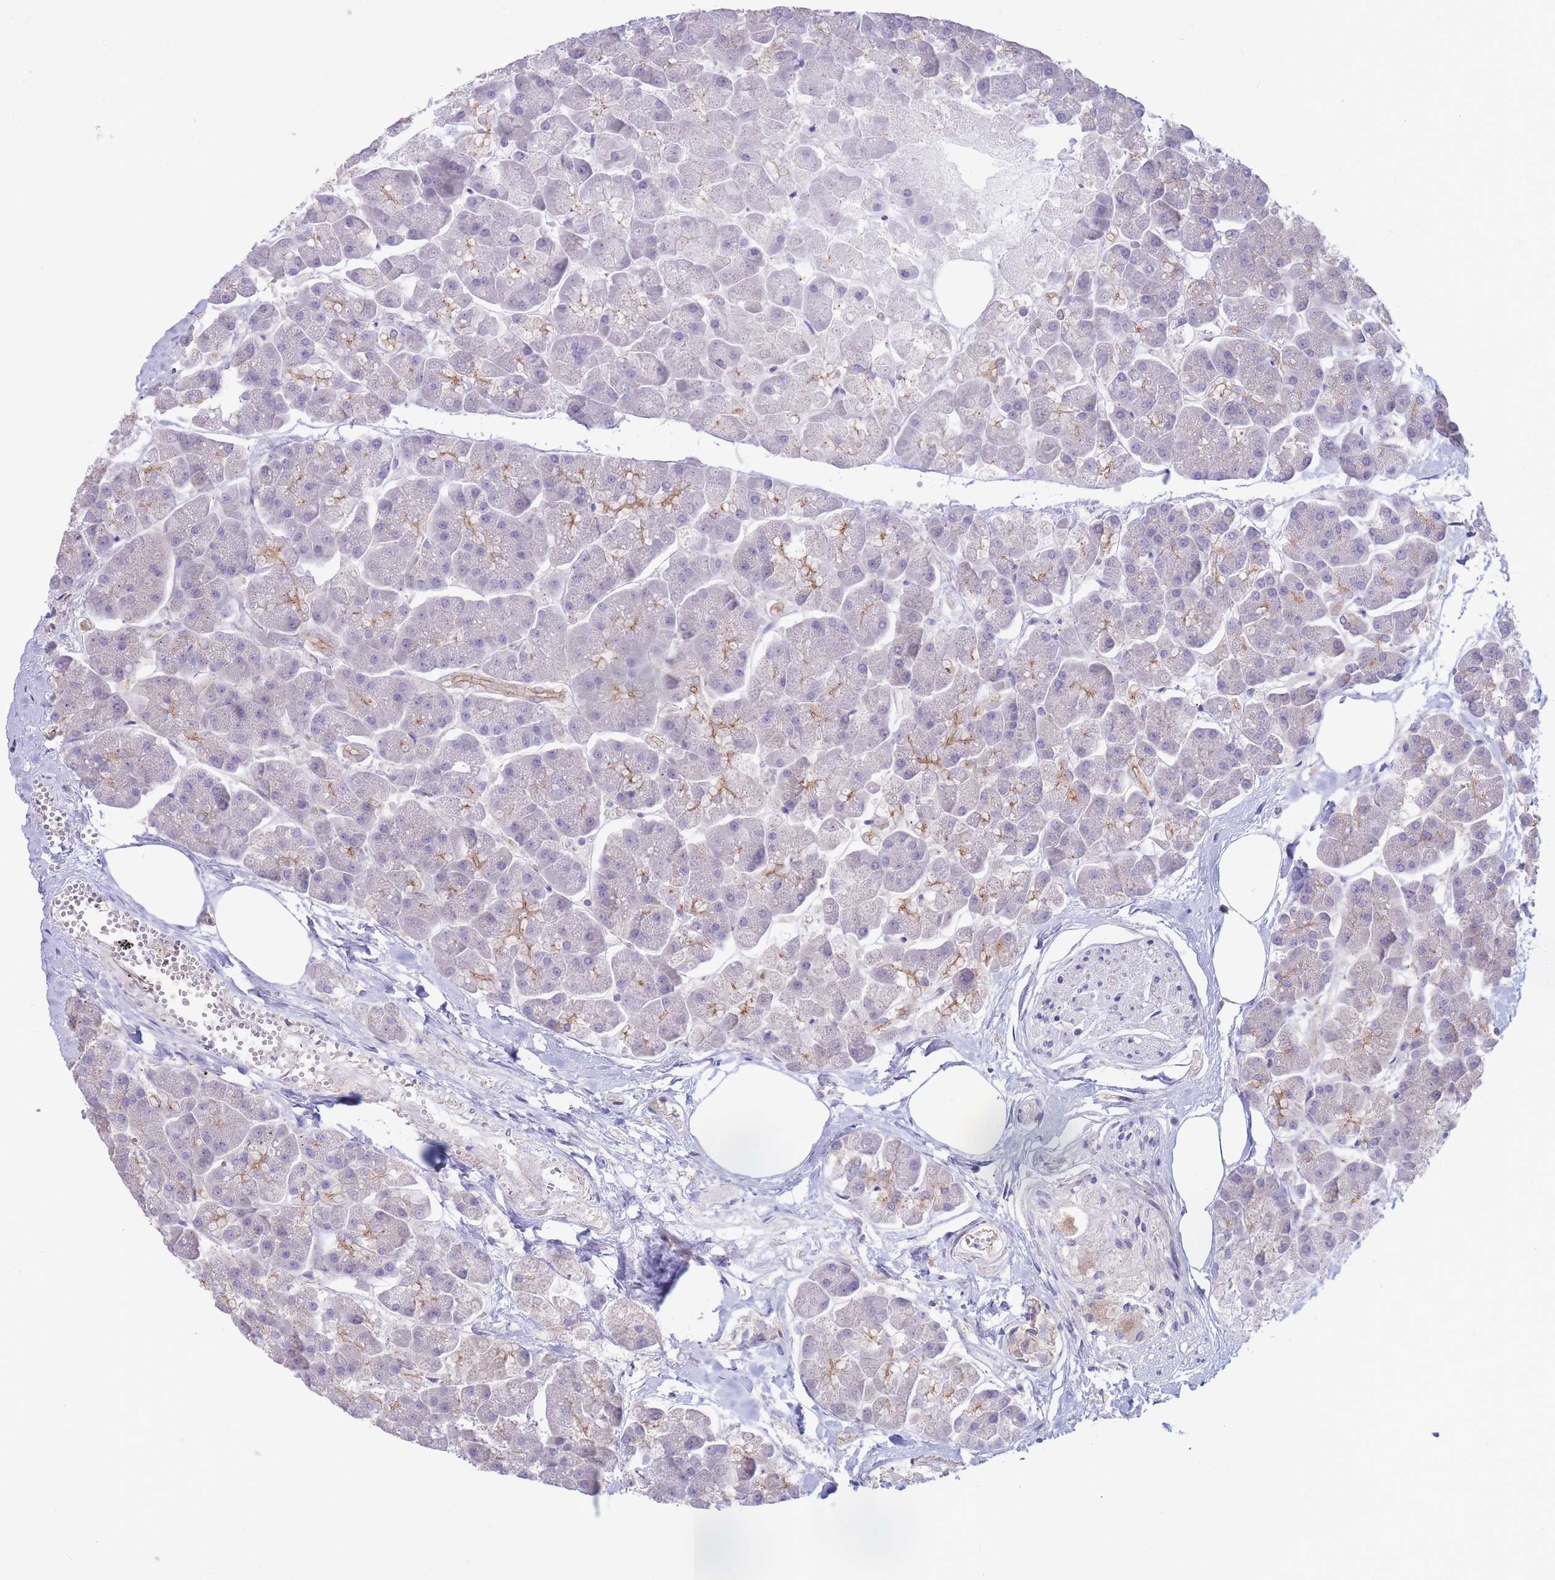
{"staining": {"intensity": "negative", "quantity": "none", "location": "none"}, "tissue": "pancreas", "cell_type": "Exocrine glandular cells", "image_type": "normal", "snomed": [{"axis": "morphology", "description": "Normal tissue, NOS"}, {"axis": "topography", "description": "Pancreas"}, {"axis": "topography", "description": "Peripheral nerve tissue"}], "caption": "The micrograph reveals no staining of exocrine glandular cells in unremarkable pancreas.", "gene": "ALS2CL", "patient": {"sex": "male", "age": 54}}